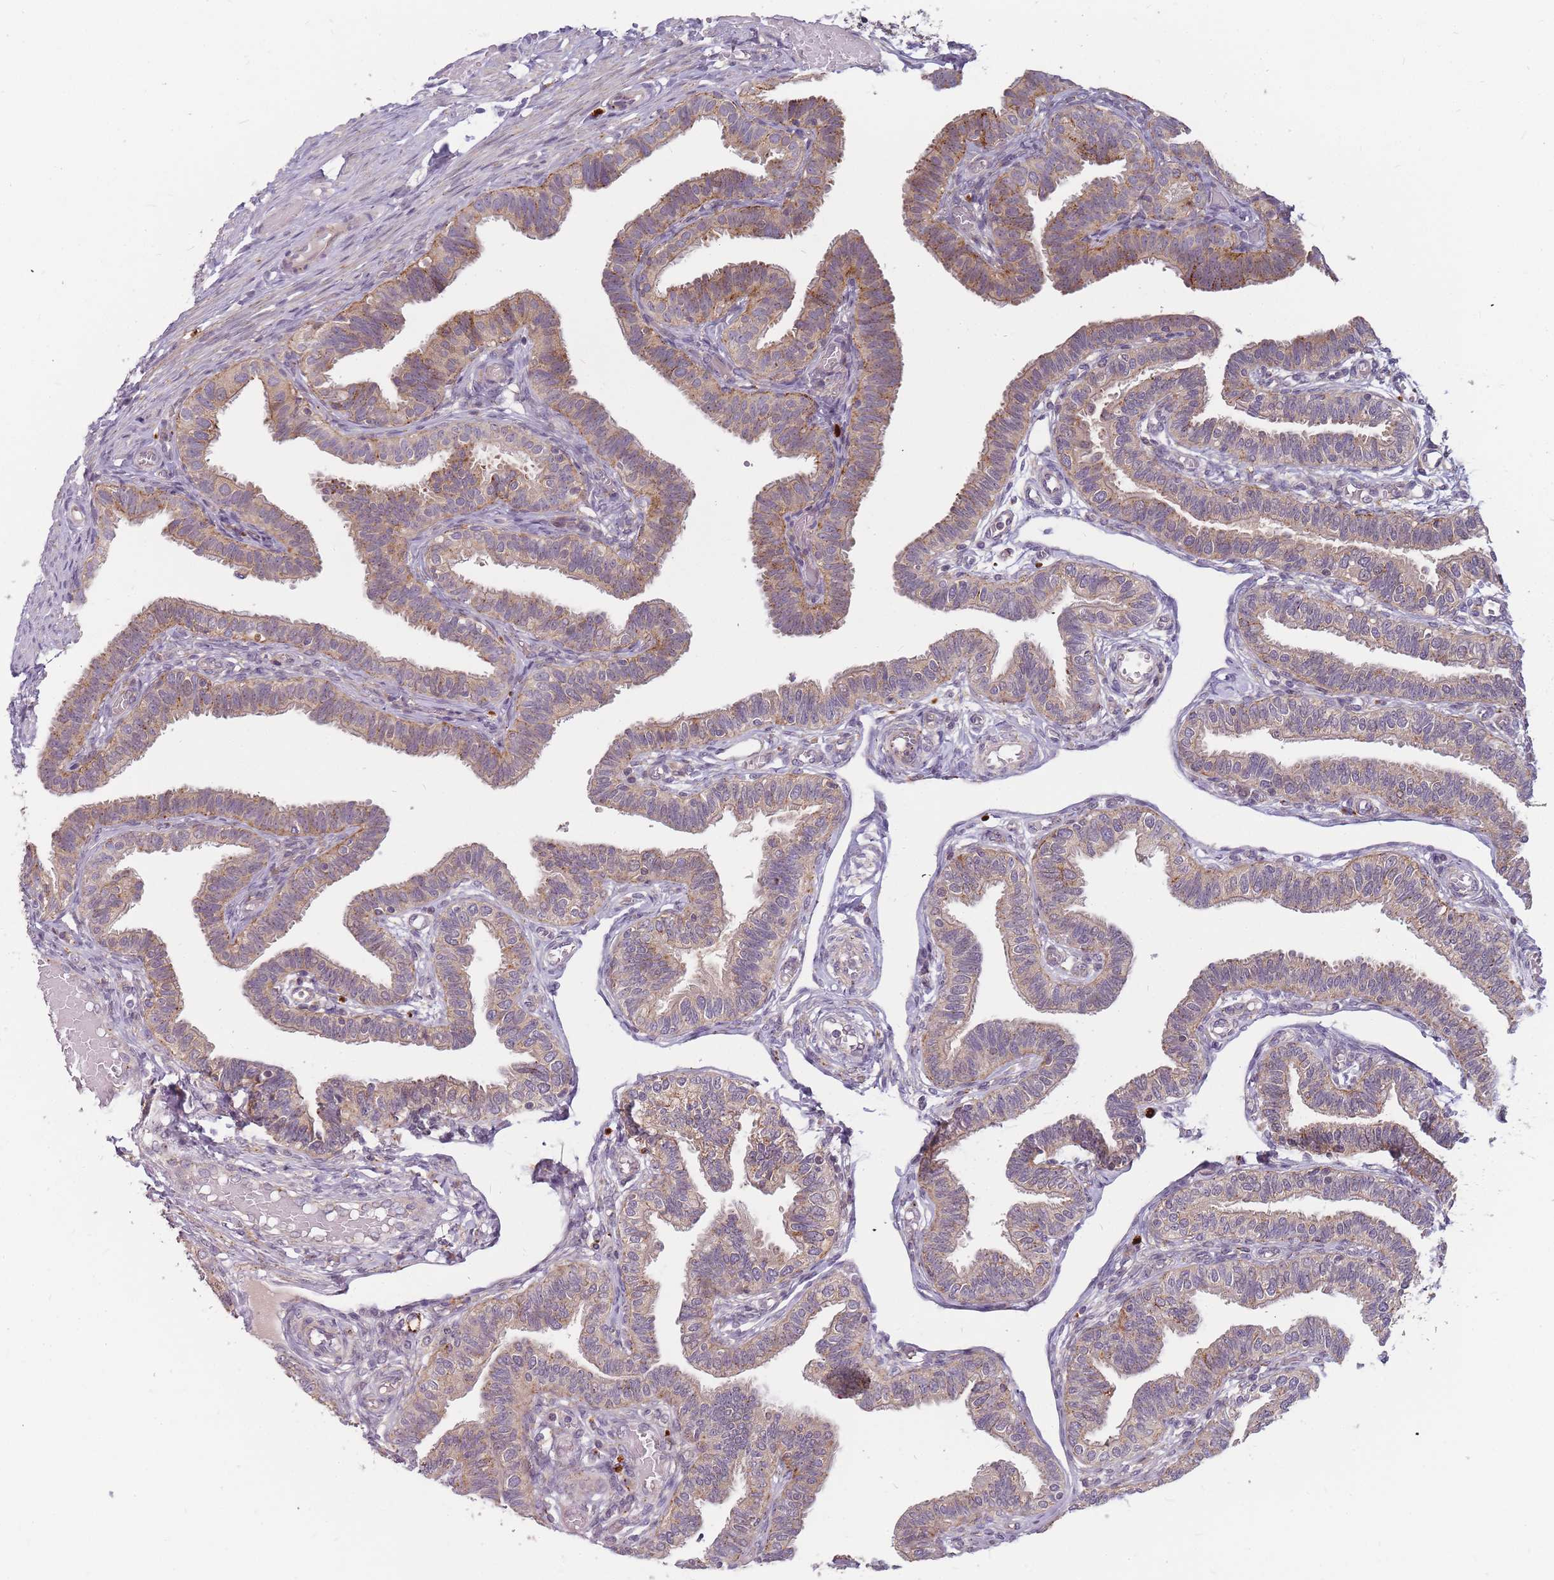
{"staining": {"intensity": "moderate", "quantity": ">75%", "location": "cytoplasmic/membranous"}, "tissue": "fallopian tube", "cell_type": "Glandular cells", "image_type": "normal", "snomed": [{"axis": "morphology", "description": "Normal tissue, NOS"}, {"axis": "topography", "description": "Fallopian tube"}], "caption": "Fallopian tube stained with immunohistochemistry displays moderate cytoplasmic/membranous expression in approximately >75% of glandular cells. (Brightfield microscopy of DAB IHC at high magnification).", "gene": "ATG5", "patient": {"sex": "female", "age": 39}}